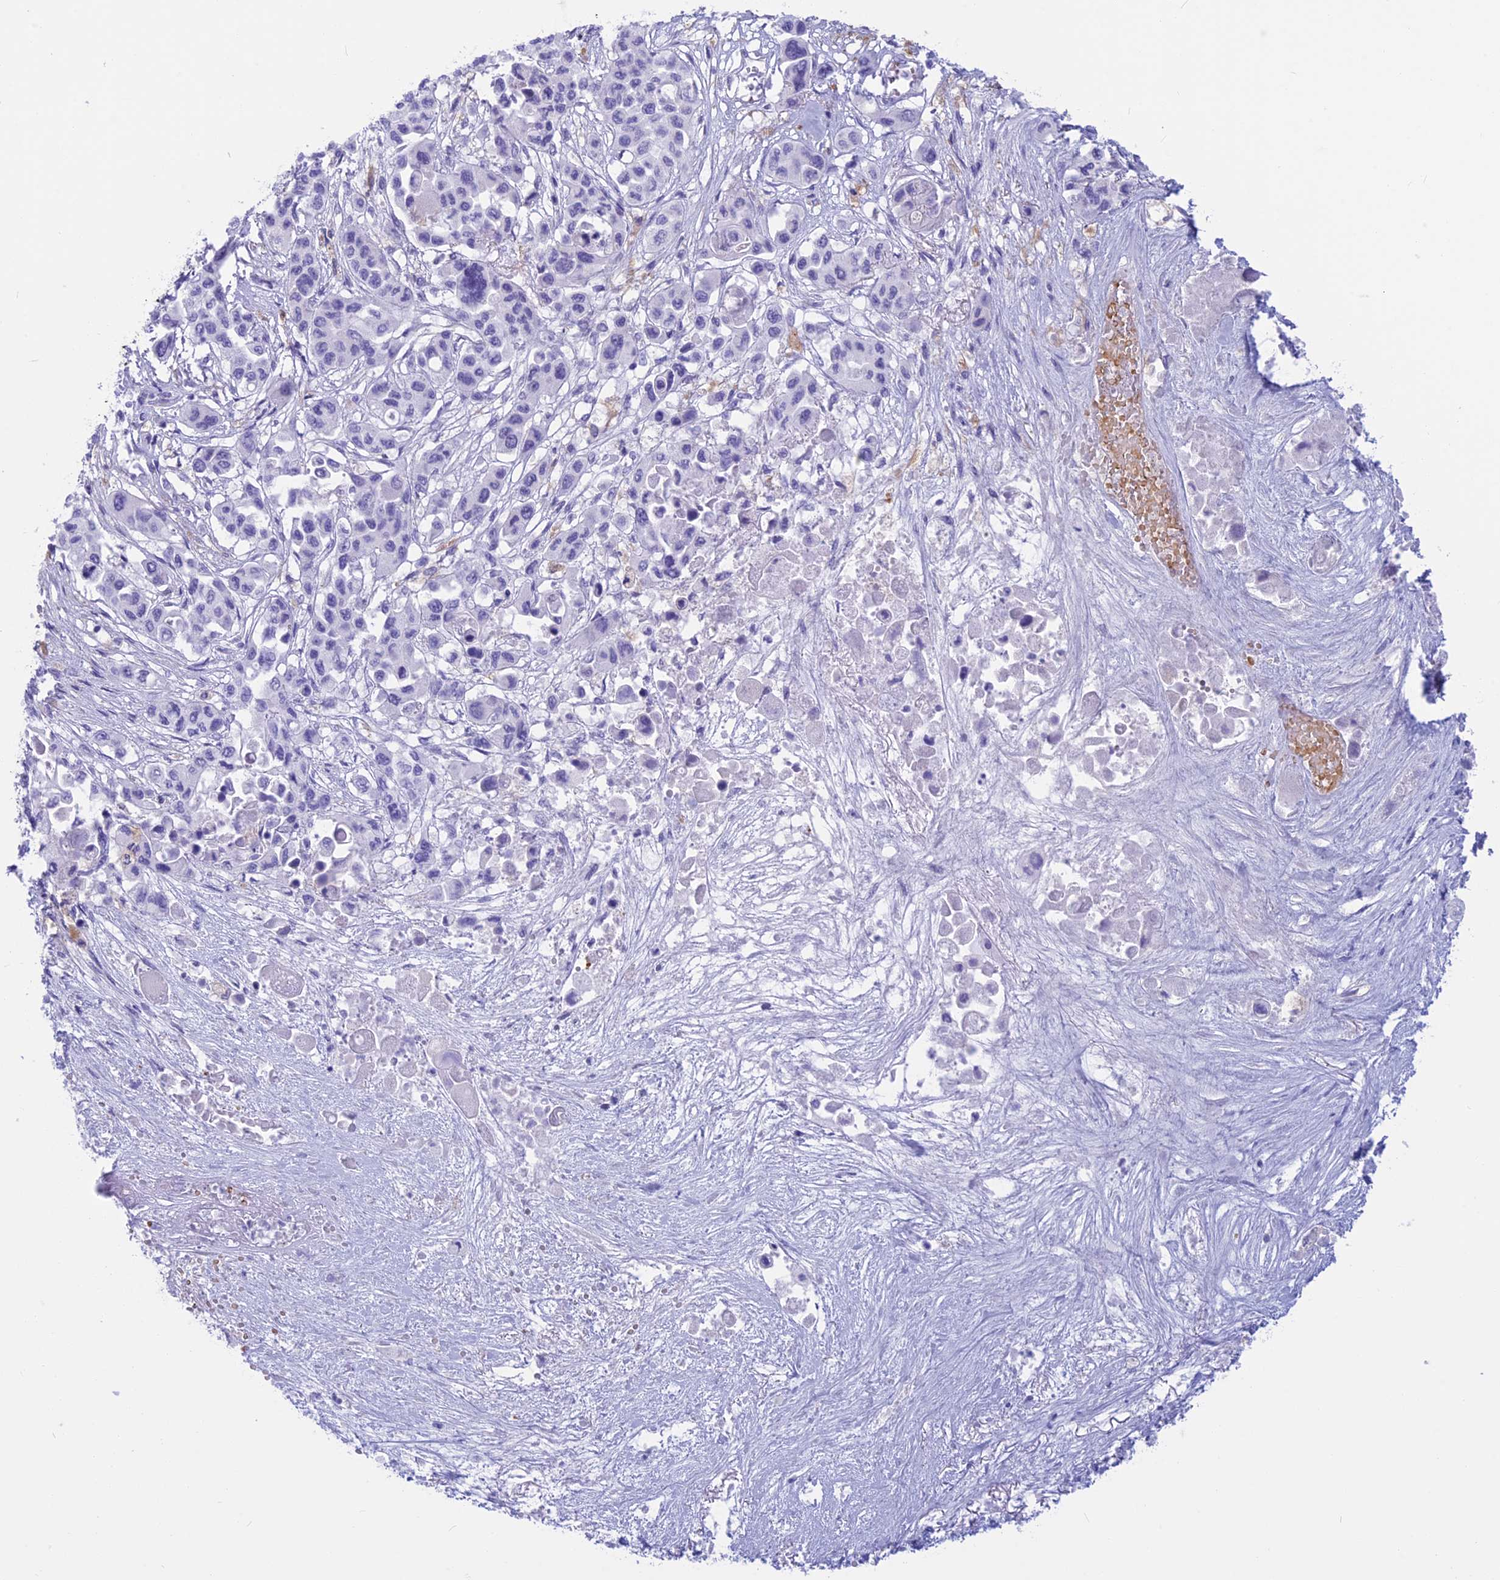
{"staining": {"intensity": "negative", "quantity": "none", "location": "none"}, "tissue": "pancreatic cancer", "cell_type": "Tumor cells", "image_type": "cancer", "snomed": [{"axis": "morphology", "description": "Adenocarcinoma, NOS"}, {"axis": "topography", "description": "Pancreas"}], "caption": "Histopathology image shows no protein staining in tumor cells of pancreatic cancer (adenocarcinoma) tissue. (DAB (3,3'-diaminobenzidine) IHC visualized using brightfield microscopy, high magnification).", "gene": "GAPDHS", "patient": {"sex": "male", "age": 92}}